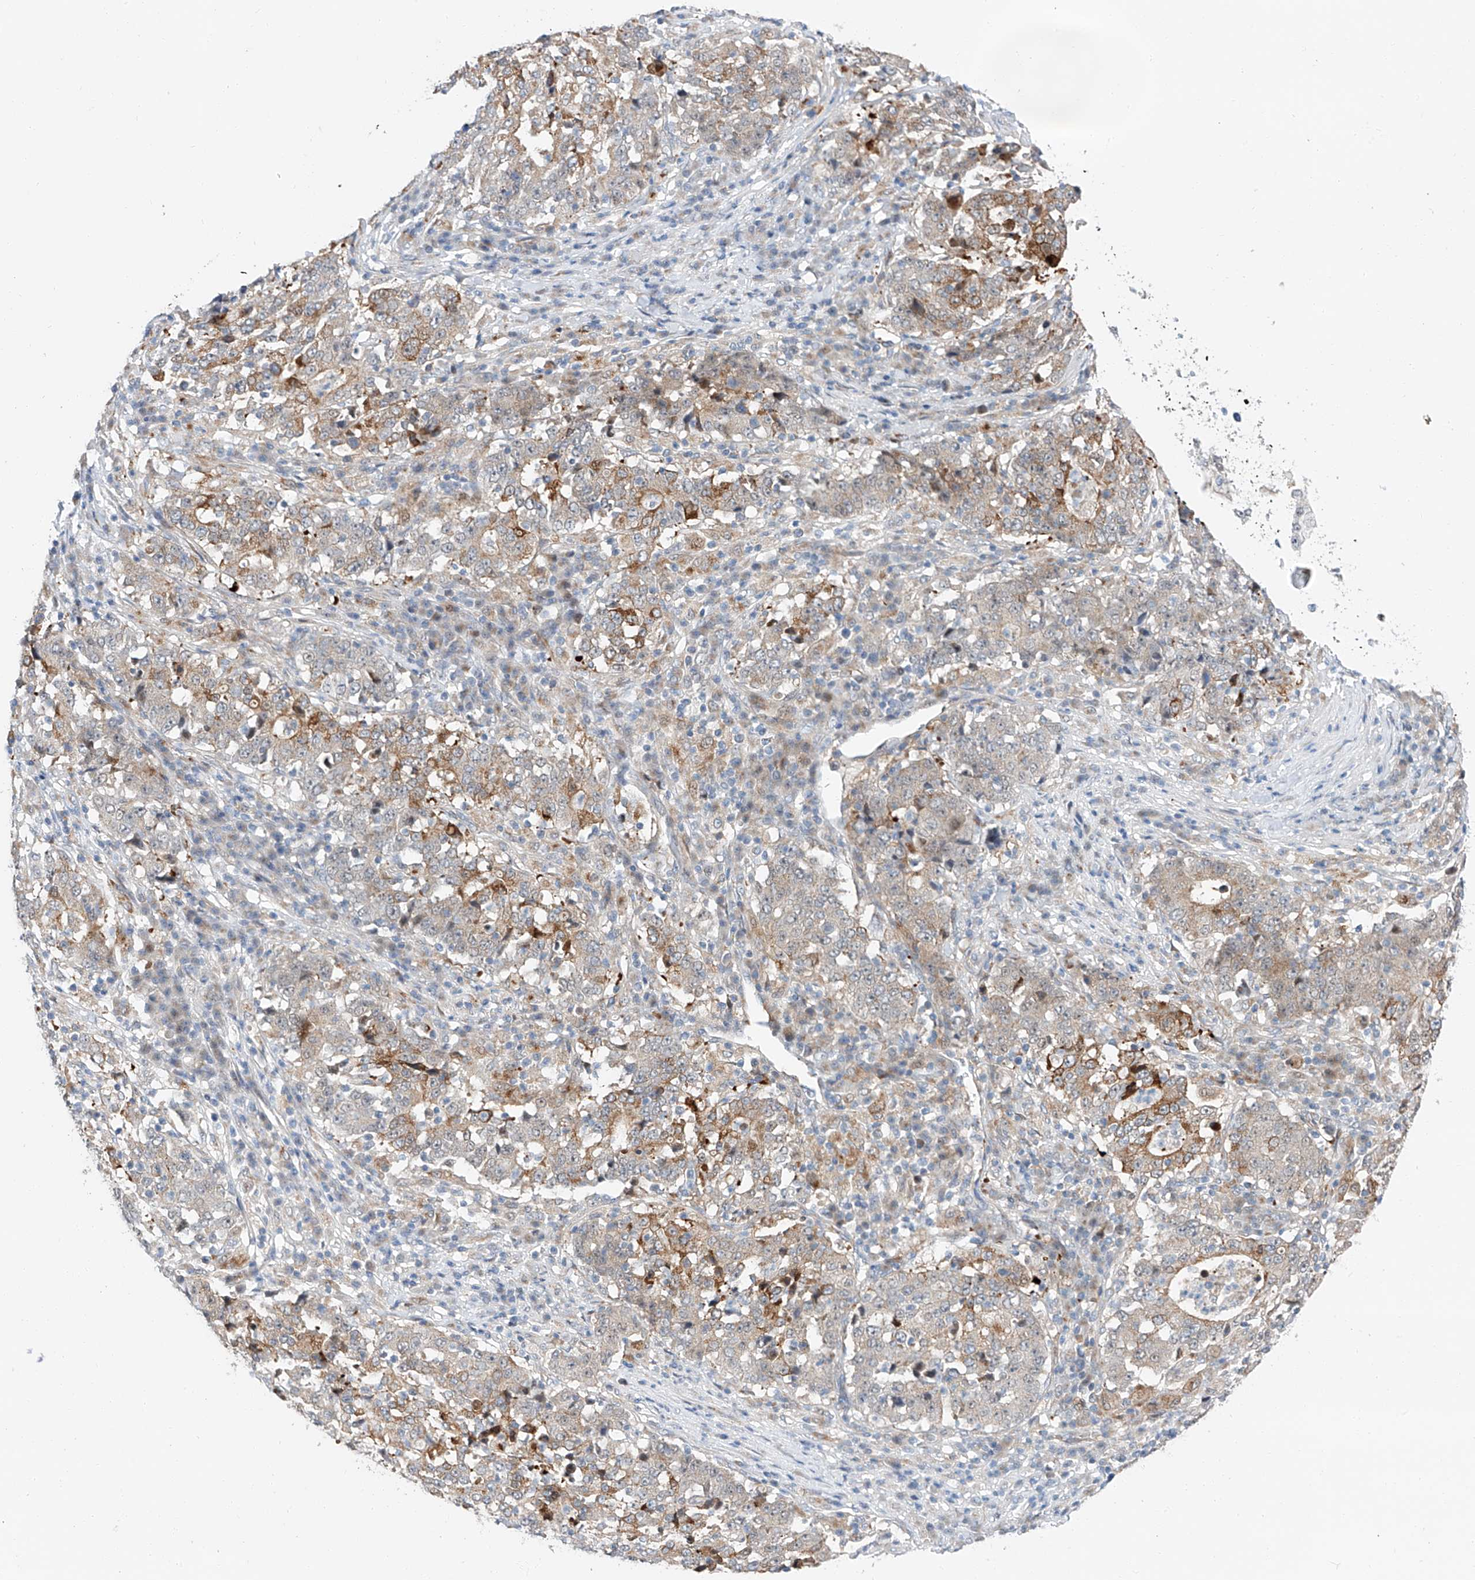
{"staining": {"intensity": "moderate", "quantity": "<25%", "location": "cytoplasmic/membranous"}, "tissue": "stomach cancer", "cell_type": "Tumor cells", "image_type": "cancer", "snomed": [{"axis": "morphology", "description": "Adenocarcinoma, NOS"}, {"axis": "topography", "description": "Stomach"}], "caption": "Immunohistochemistry staining of stomach cancer (adenocarcinoma), which shows low levels of moderate cytoplasmic/membranous expression in approximately <25% of tumor cells indicating moderate cytoplasmic/membranous protein positivity. The staining was performed using DAB (brown) for protein detection and nuclei were counterstained in hematoxylin (blue).", "gene": "CLDND1", "patient": {"sex": "male", "age": 59}}